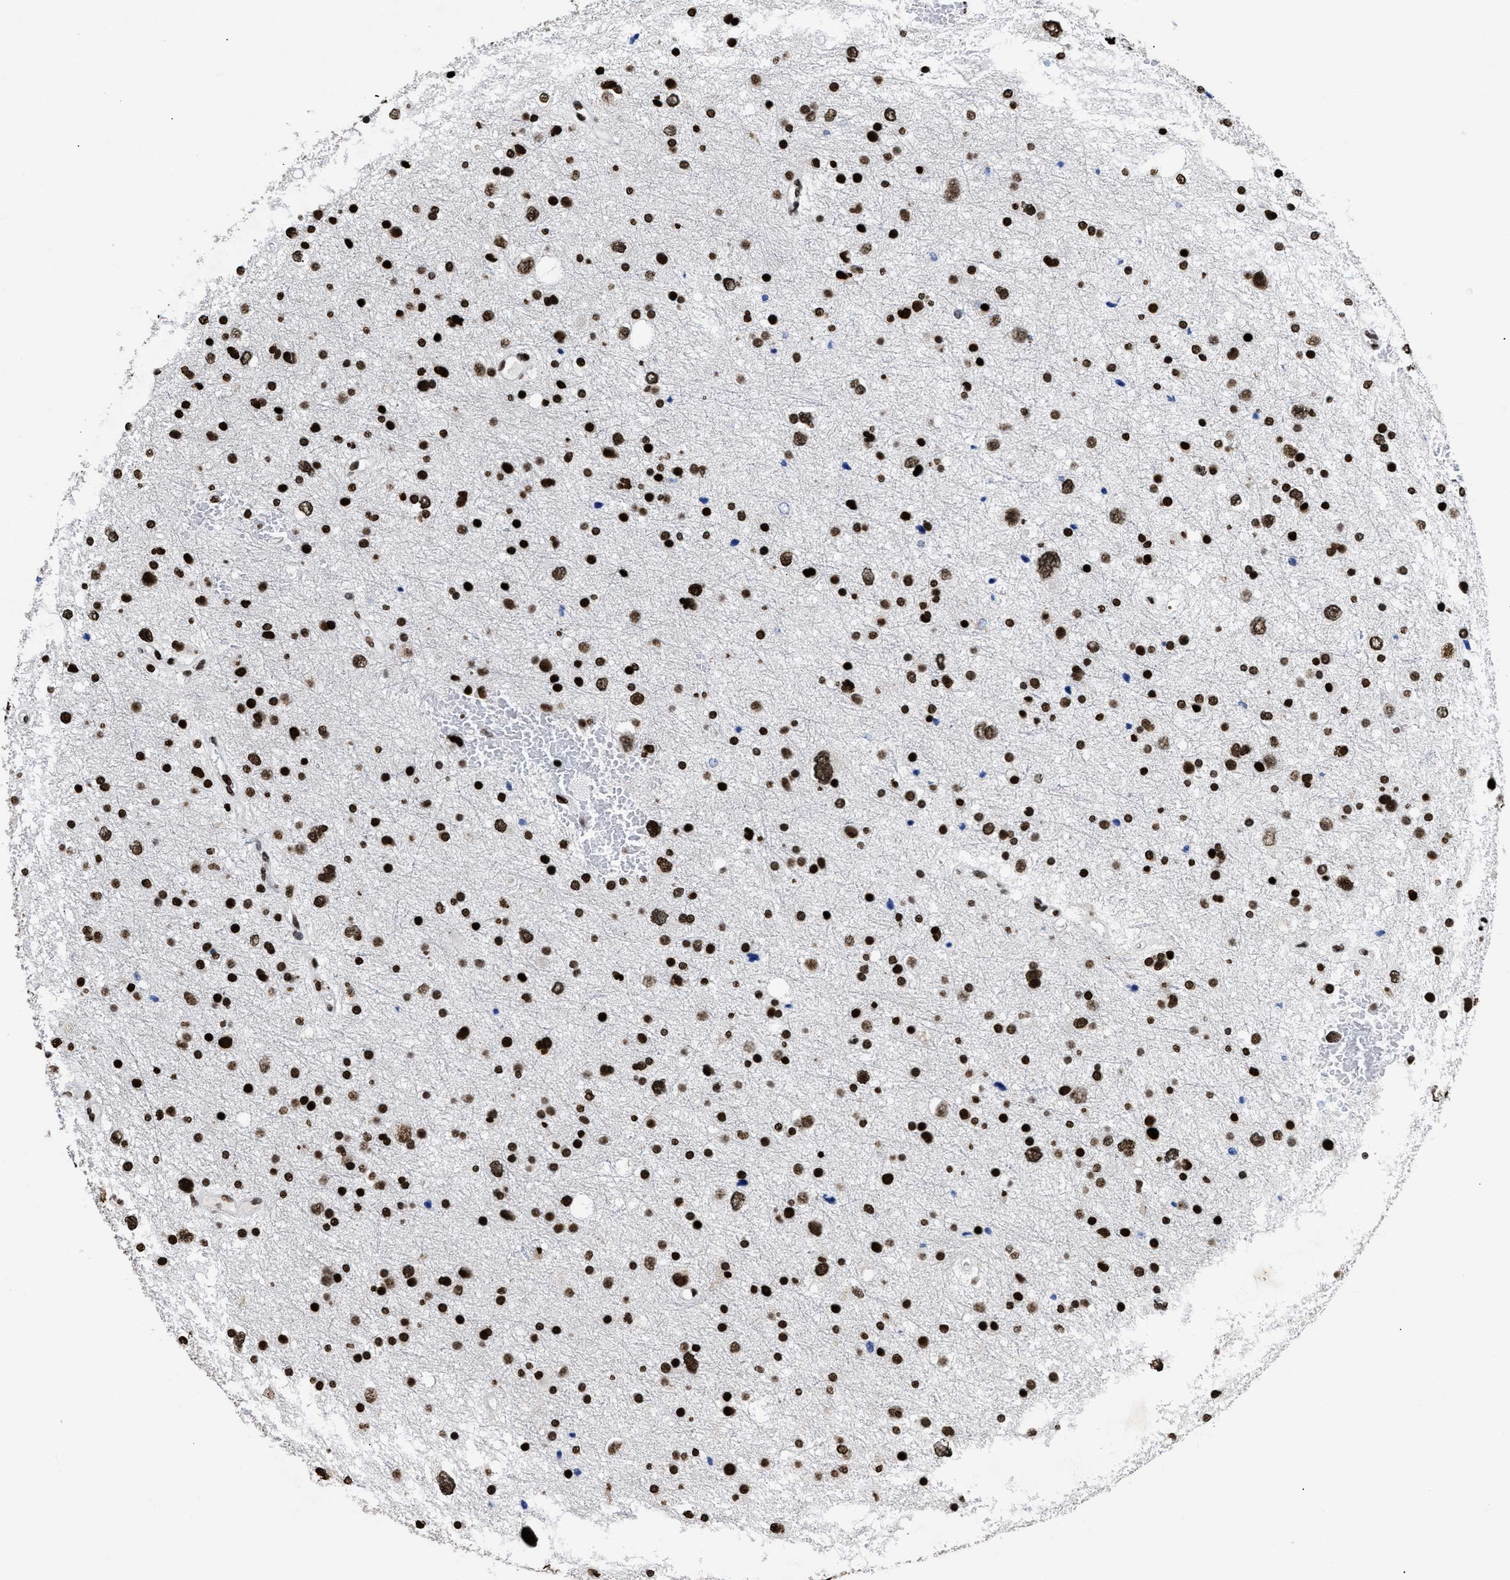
{"staining": {"intensity": "strong", "quantity": ">75%", "location": "nuclear"}, "tissue": "glioma", "cell_type": "Tumor cells", "image_type": "cancer", "snomed": [{"axis": "morphology", "description": "Glioma, malignant, Low grade"}, {"axis": "topography", "description": "Brain"}], "caption": "Protein staining of glioma tissue shows strong nuclear staining in about >75% of tumor cells.", "gene": "CALHM3", "patient": {"sex": "female", "age": 37}}